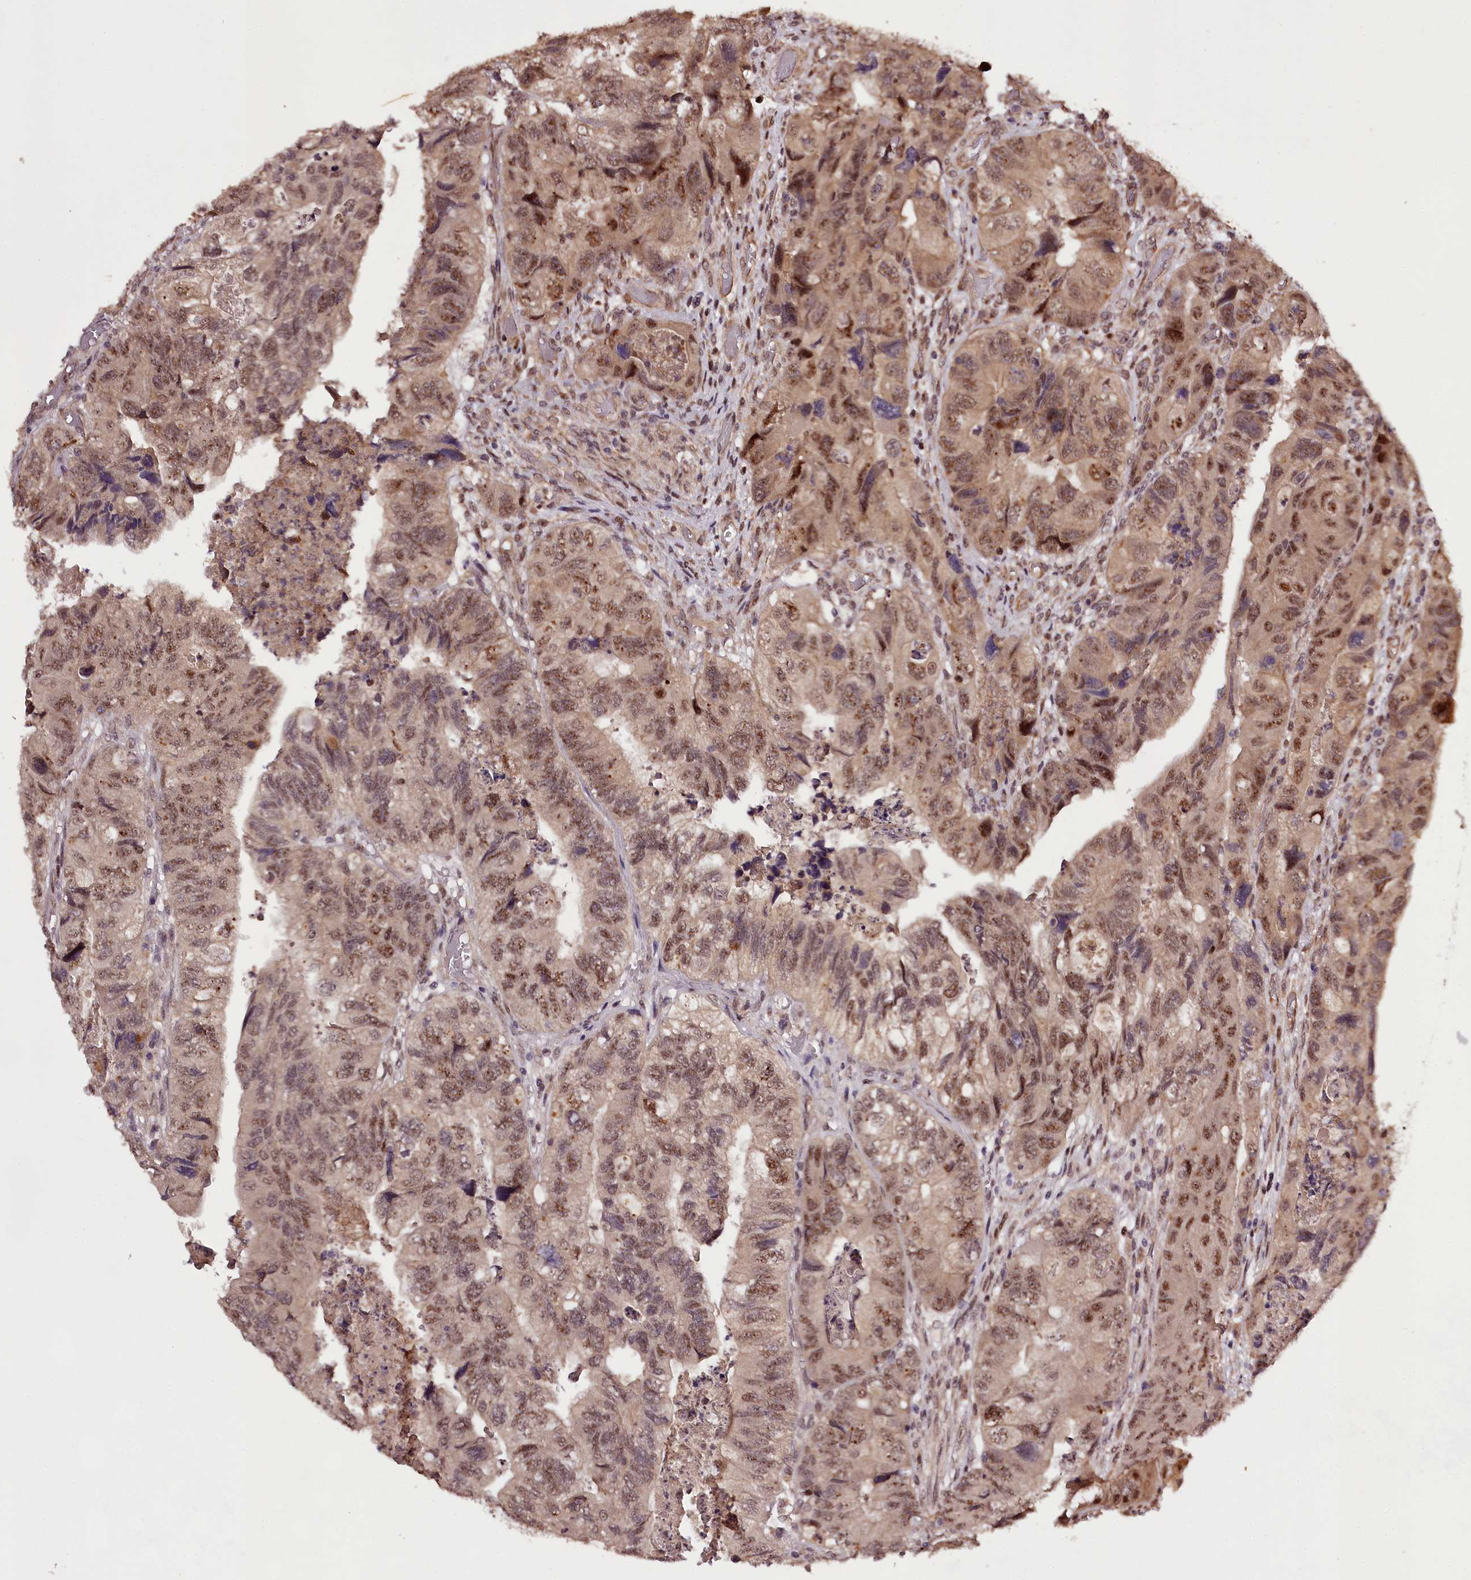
{"staining": {"intensity": "moderate", "quantity": ">75%", "location": "nuclear"}, "tissue": "colorectal cancer", "cell_type": "Tumor cells", "image_type": "cancer", "snomed": [{"axis": "morphology", "description": "Adenocarcinoma, NOS"}, {"axis": "topography", "description": "Rectum"}], "caption": "Colorectal cancer stained with immunohistochemistry exhibits moderate nuclear staining in approximately >75% of tumor cells. The protein is shown in brown color, while the nuclei are stained blue.", "gene": "MAML3", "patient": {"sex": "male", "age": 63}}